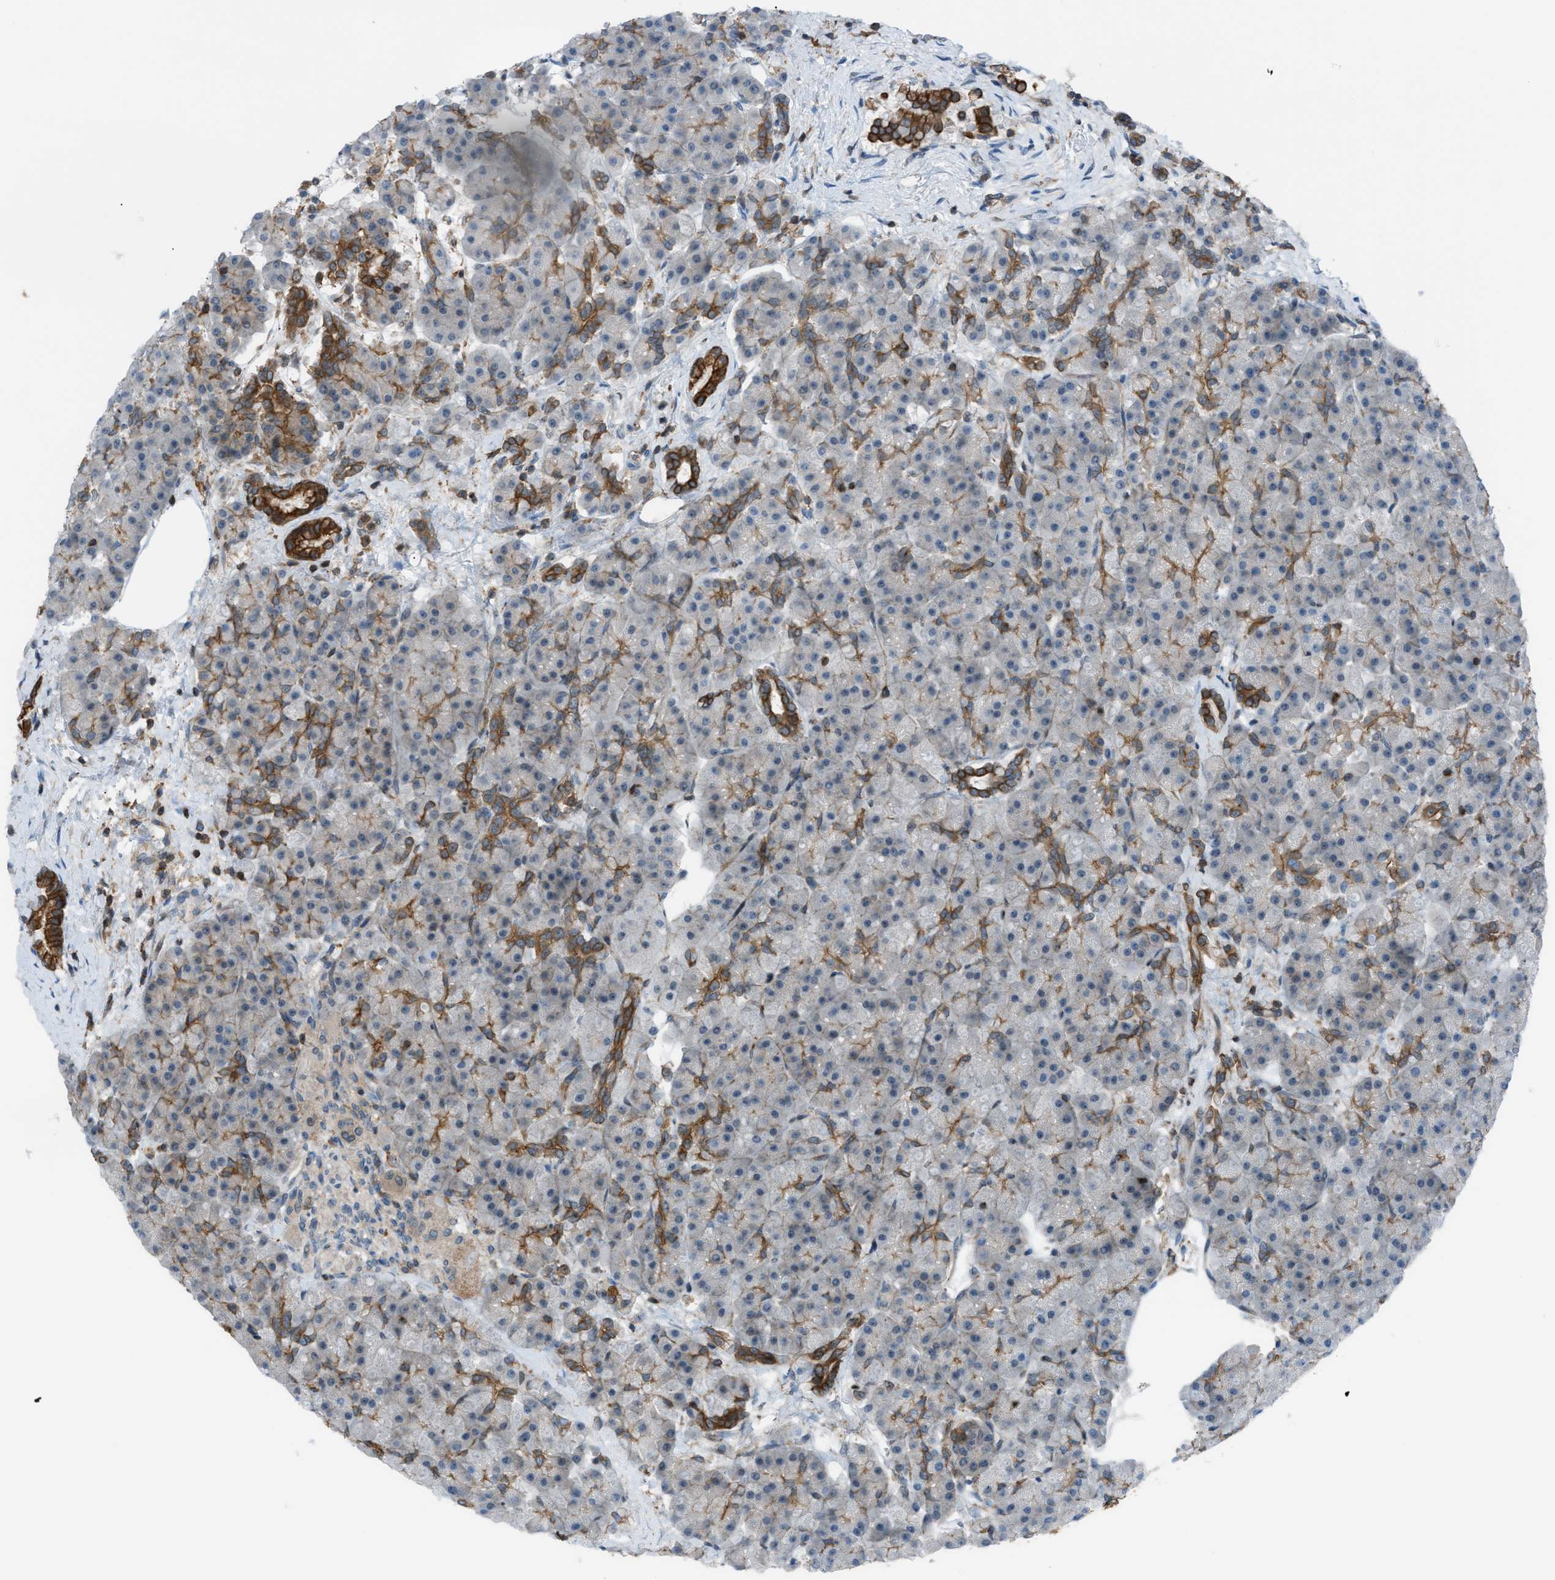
{"staining": {"intensity": "strong", "quantity": "<25%", "location": "cytoplasmic/membranous"}, "tissue": "pancreas", "cell_type": "Exocrine glandular cells", "image_type": "normal", "snomed": [{"axis": "morphology", "description": "Normal tissue, NOS"}, {"axis": "topography", "description": "Pancreas"}], "caption": "Immunohistochemistry (IHC) micrograph of unremarkable human pancreas stained for a protein (brown), which reveals medium levels of strong cytoplasmic/membranous staining in about <25% of exocrine glandular cells.", "gene": "DYRK1A", "patient": {"sex": "female", "age": 70}}